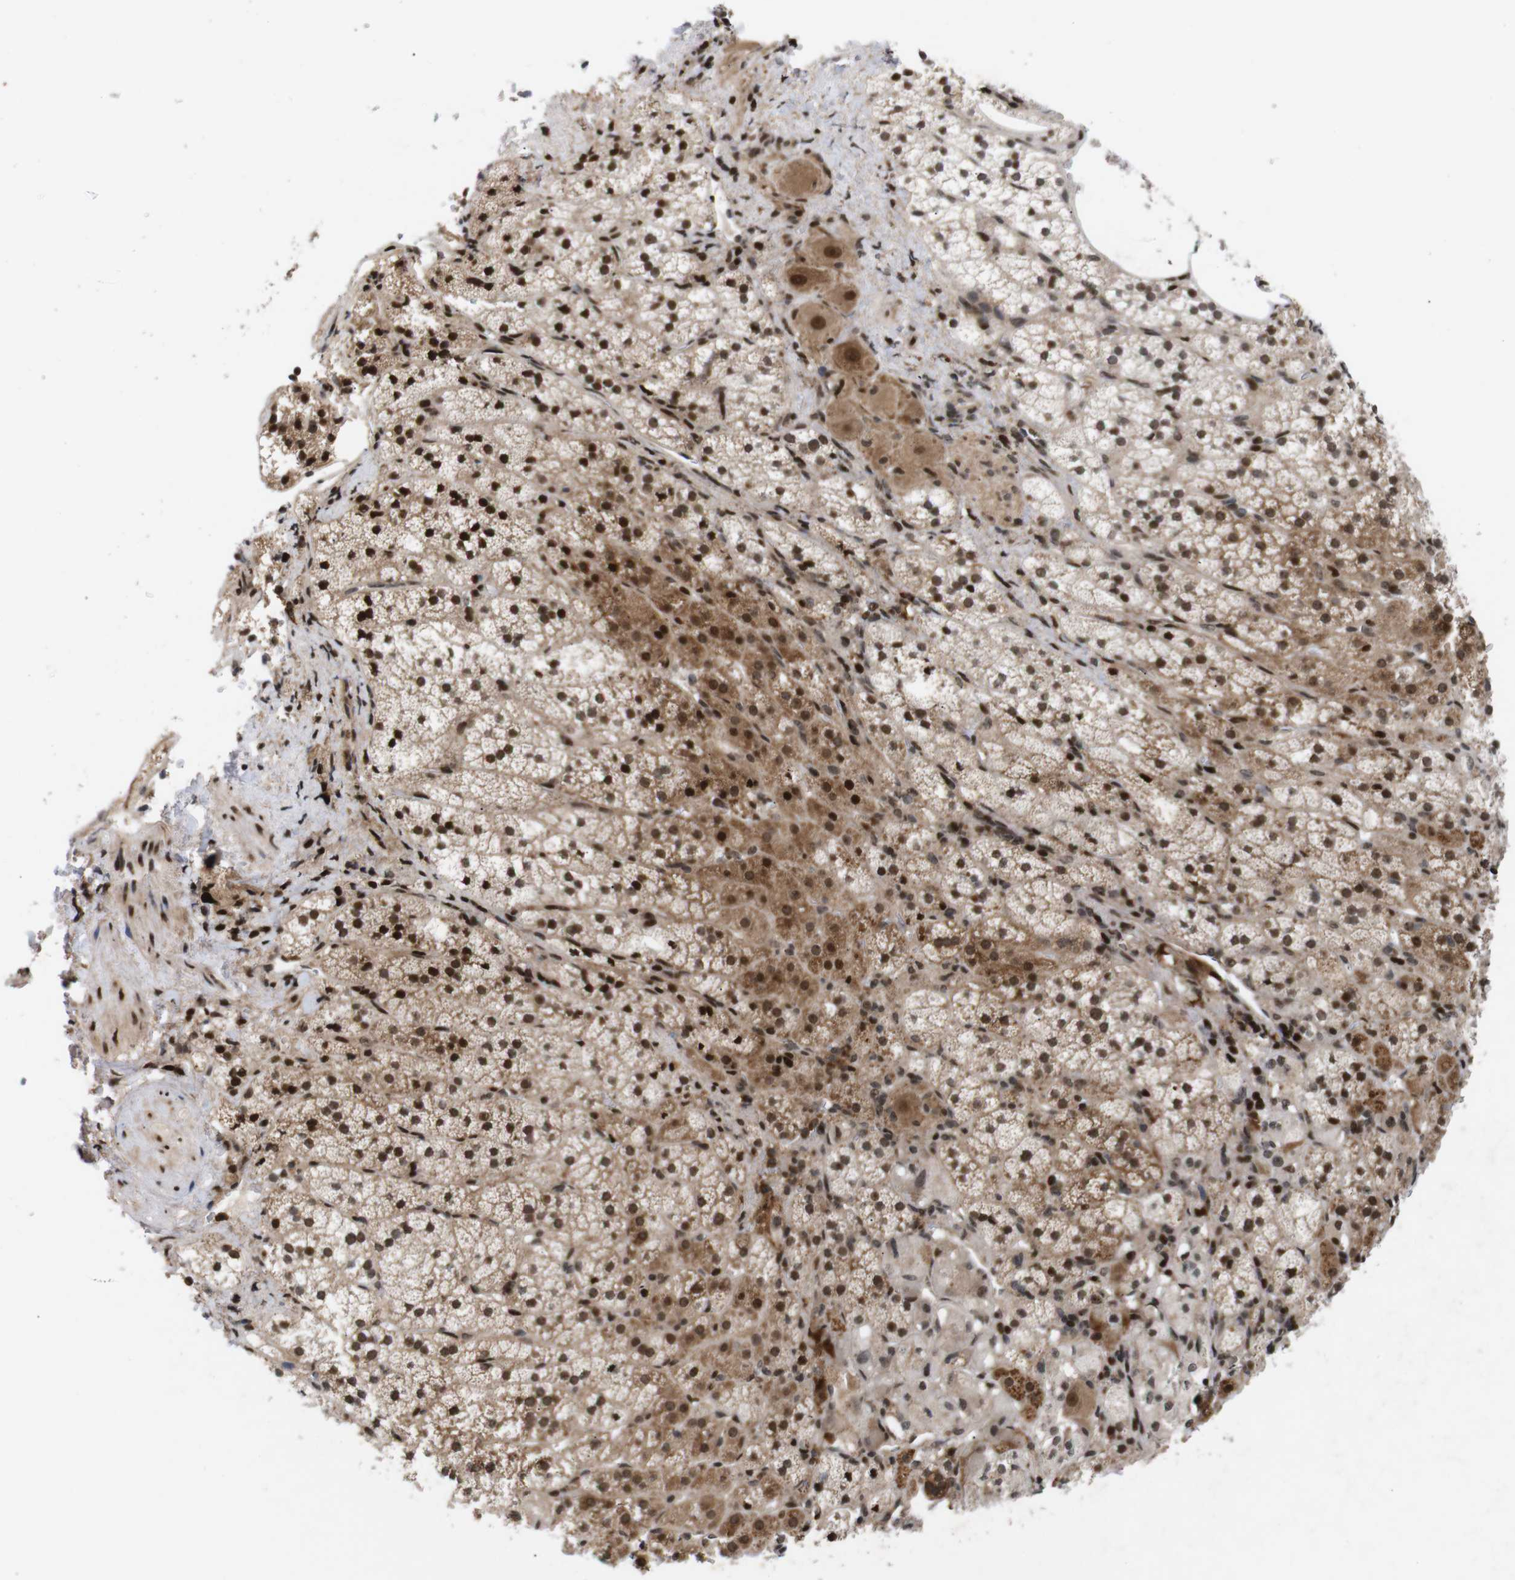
{"staining": {"intensity": "strong", "quantity": ">75%", "location": "cytoplasmic/membranous,nuclear"}, "tissue": "adrenal gland", "cell_type": "Glandular cells", "image_type": "normal", "snomed": [{"axis": "morphology", "description": "Normal tissue, NOS"}, {"axis": "topography", "description": "Adrenal gland"}], "caption": "Immunohistochemistry (DAB) staining of normal adrenal gland shows strong cytoplasmic/membranous,nuclear protein positivity in about >75% of glandular cells.", "gene": "KIF23", "patient": {"sex": "male", "age": 56}}